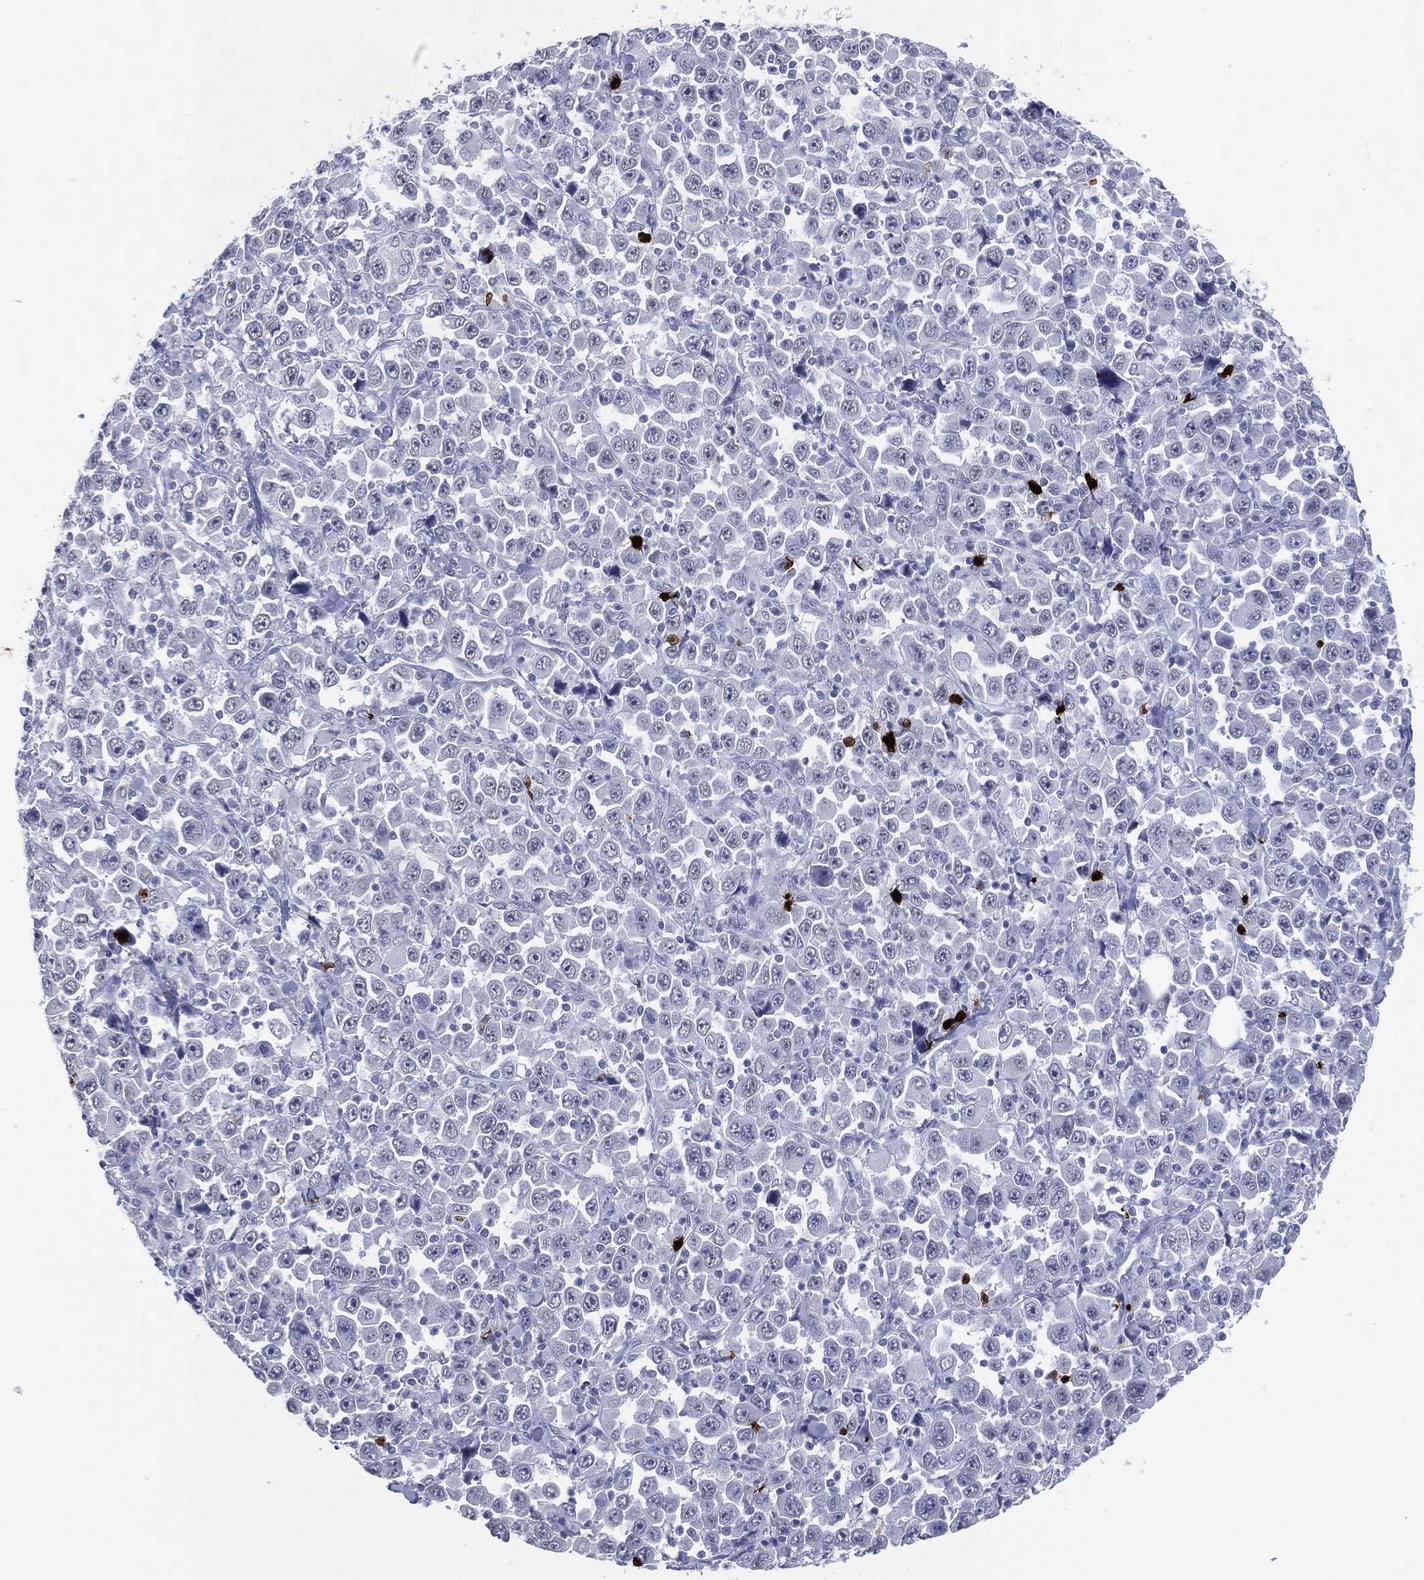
{"staining": {"intensity": "negative", "quantity": "none", "location": "none"}, "tissue": "stomach cancer", "cell_type": "Tumor cells", "image_type": "cancer", "snomed": [{"axis": "morphology", "description": "Normal tissue, NOS"}, {"axis": "morphology", "description": "Adenocarcinoma, NOS"}, {"axis": "topography", "description": "Stomach, upper"}, {"axis": "topography", "description": "Stomach"}], "caption": "Immunohistochemical staining of stomach adenocarcinoma shows no significant staining in tumor cells.", "gene": "CFAP58", "patient": {"sex": "male", "age": 59}}